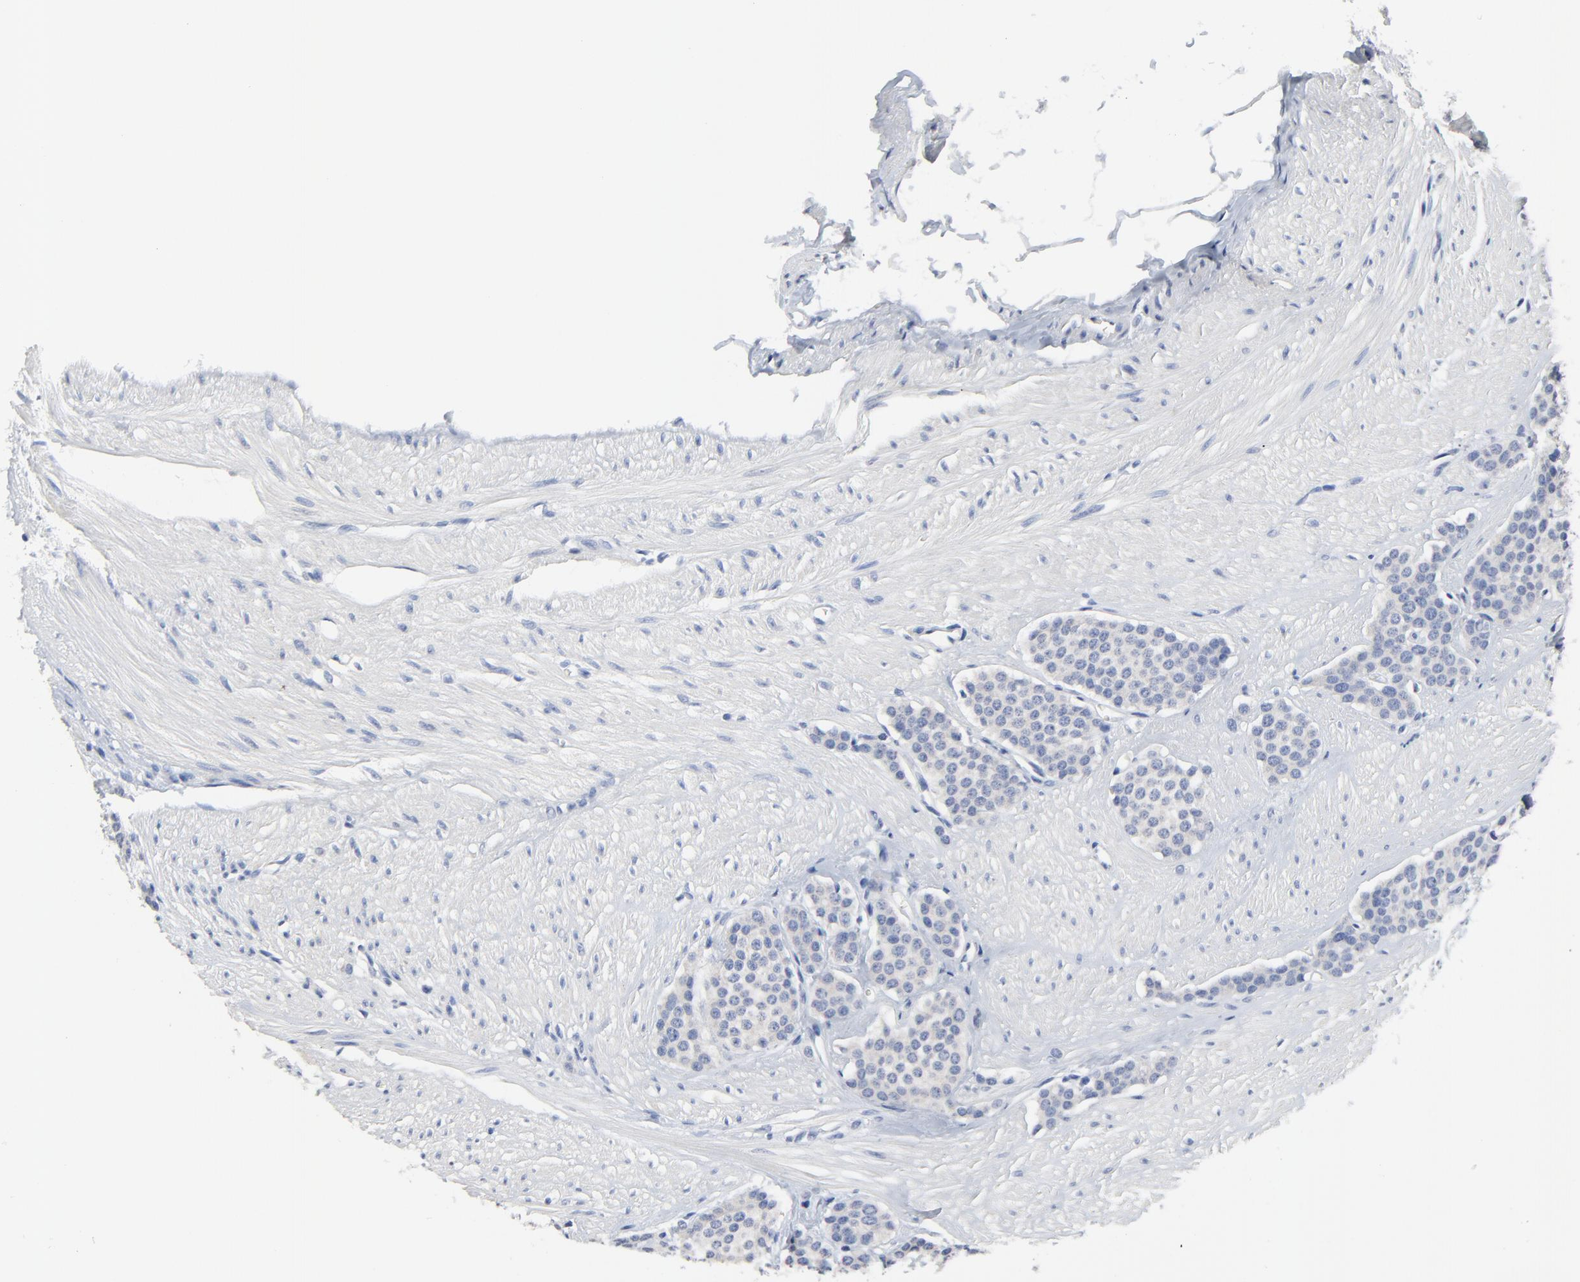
{"staining": {"intensity": "negative", "quantity": "none", "location": "none"}, "tissue": "carcinoid", "cell_type": "Tumor cells", "image_type": "cancer", "snomed": [{"axis": "morphology", "description": "Carcinoid, malignant, NOS"}, {"axis": "topography", "description": "Small intestine"}], "caption": "This is an IHC image of human malignant carcinoid. There is no staining in tumor cells.", "gene": "FBXL5", "patient": {"sex": "male", "age": 60}}